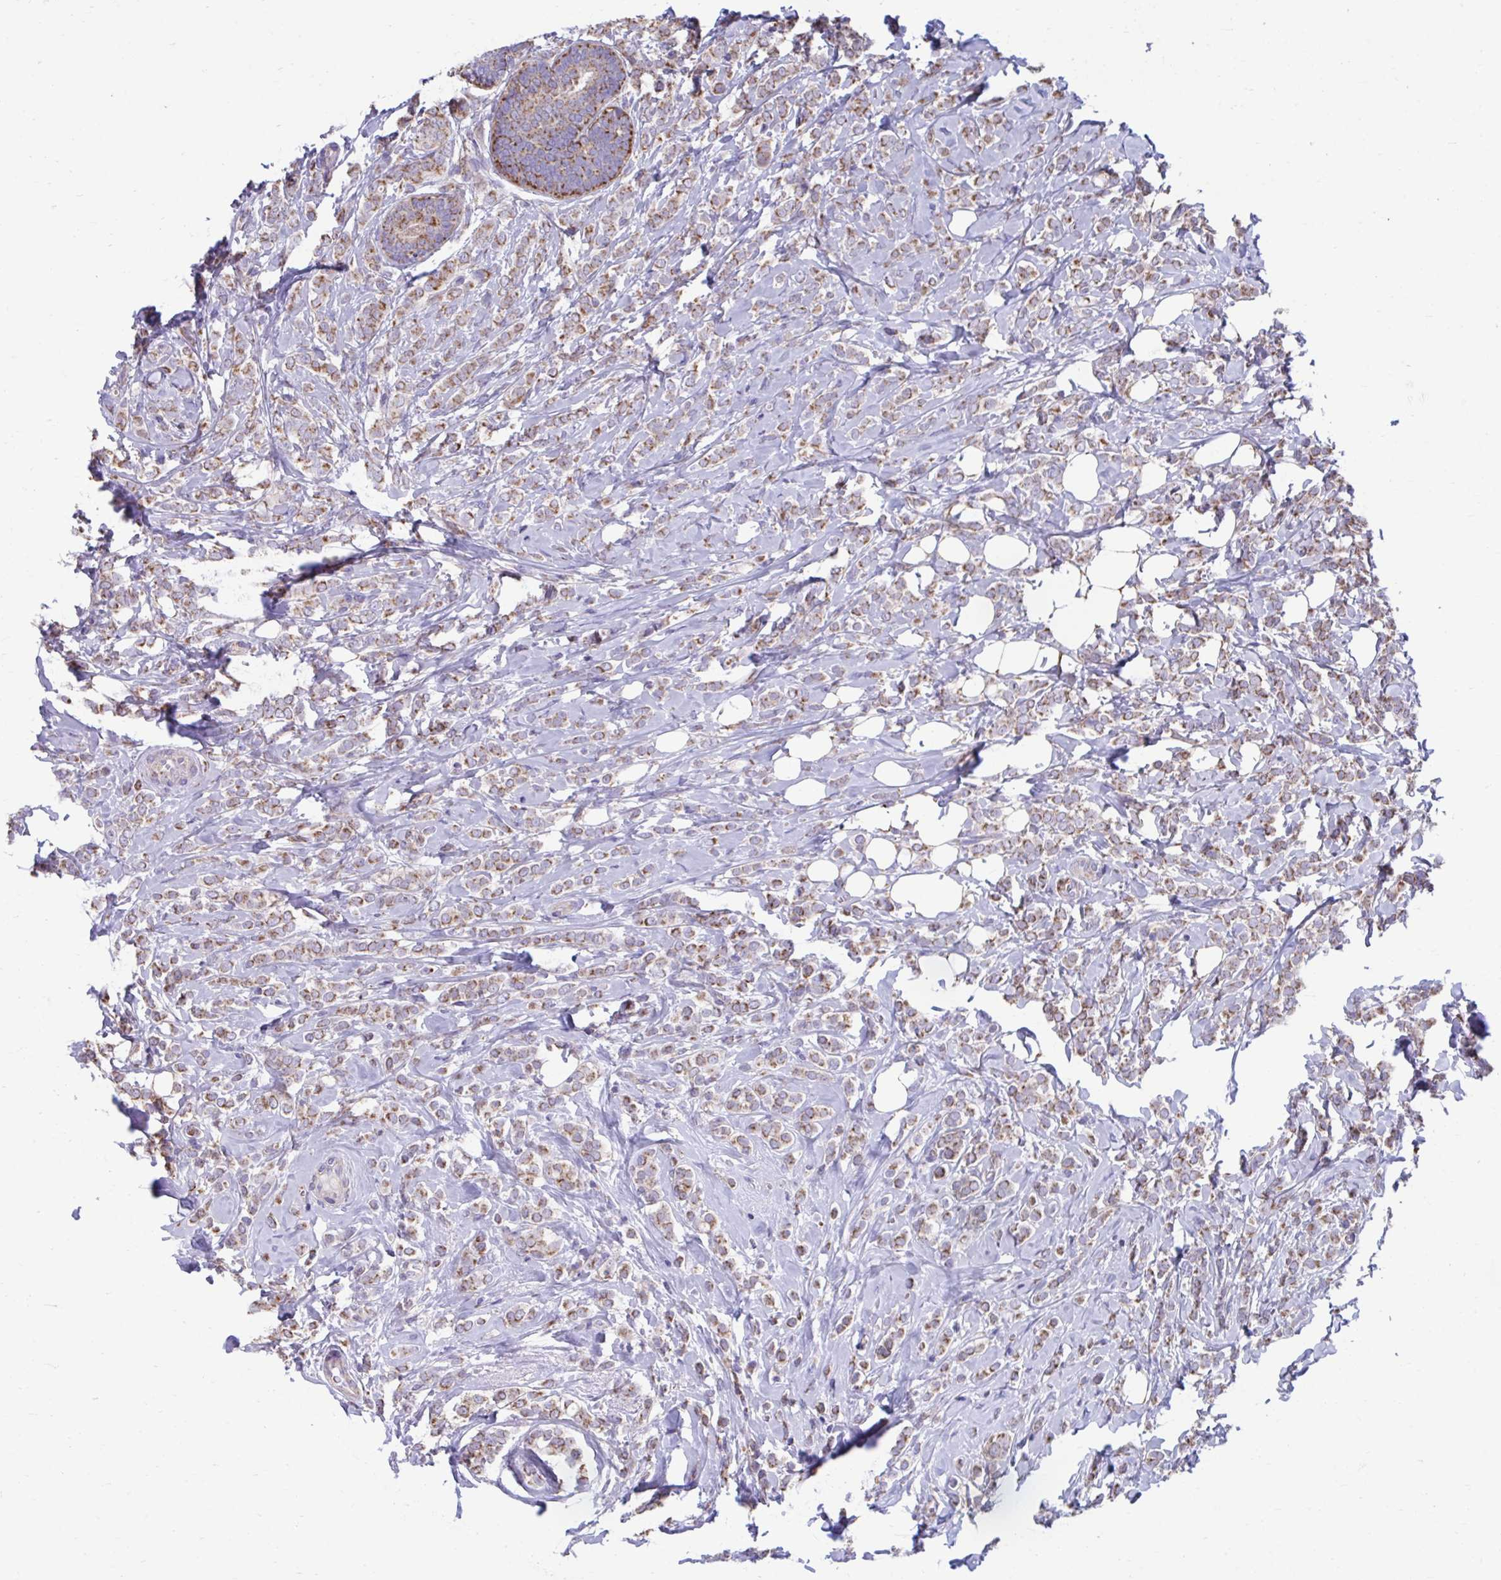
{"staining": {"intensity": "moderate", "quantity": ">75%", "location": "cytoplasmic/membranous"}, "tissue": "breast cancer", "cell_type": "Tumor cells", "image_type": "cancer", "snomed": [{"axis": "morphology", "description": "Lobular carcinoma"}, {"axis": "topography", "description": "Breast"}], "caption": "Protein staining shows moderate cytoplasmic/membranous staining in about >75% of tumor cells in lobular carcinoma (breast). Nuclei are stained in blue.", "gene": "LINGO4", "patient": {"sex": "female", "age": 49}}